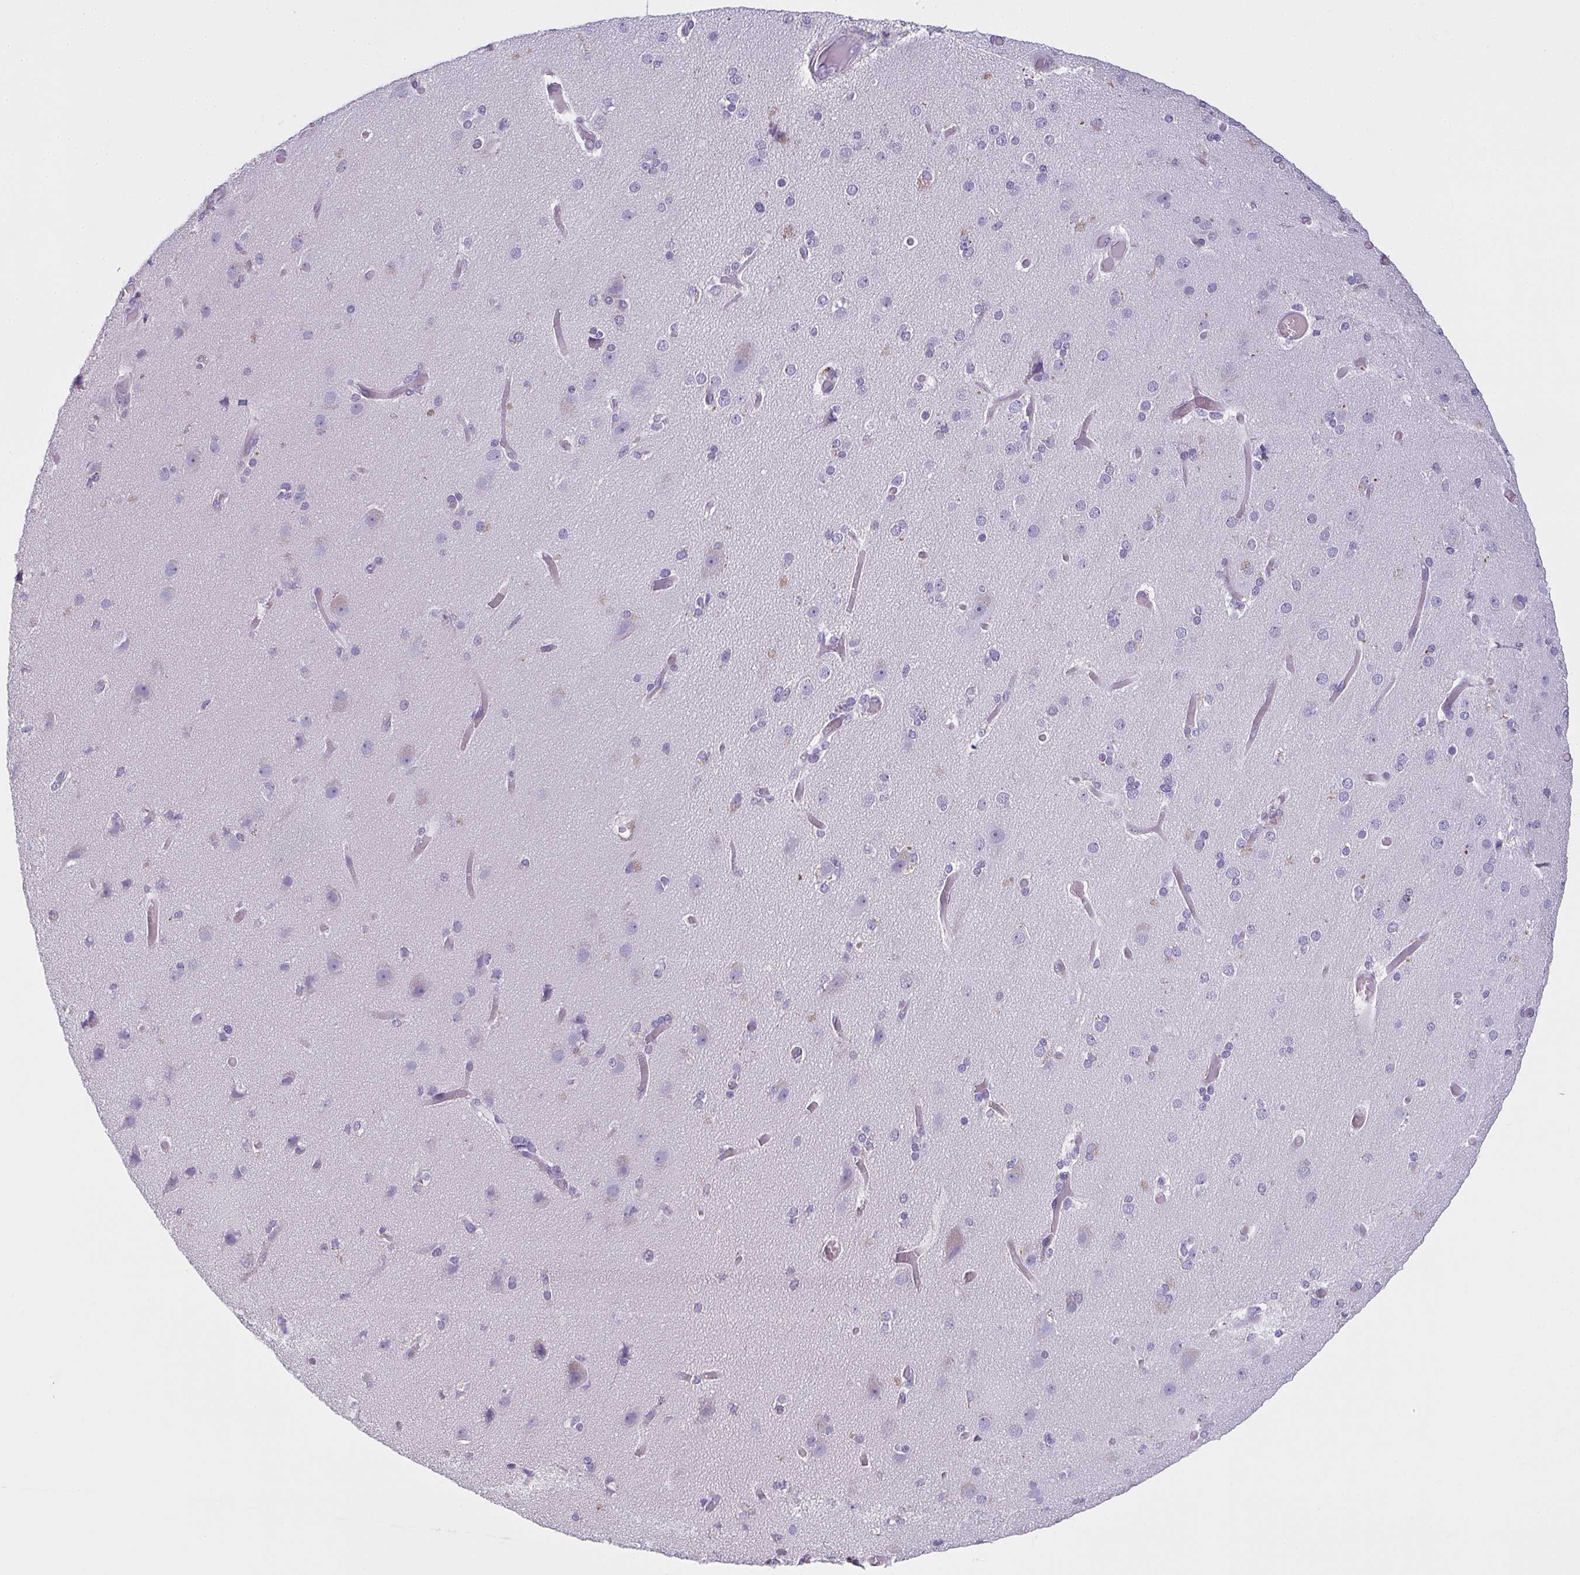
{"staining": {"intensity": "negative", "quantity": "none", "location": "none"}, "tissue": "cerebral cortex", "cell_type": "Endothelial cells", "image_type": "normal", "snomed": [{"axis": "morphology", "description": "Normal tissue, NOS"}, {"axis": "morphology", "description": "Glioma, malignant, High grade"}, {"axis": "topography", "description": "Cerebral cortex"}], "caption": "Immunohistochemical staining of benign human cerebral cortex reveals no significant expression in endothelial cells.", "gene": "MOBP", "patient": {"sex": "male", "age": 71}}